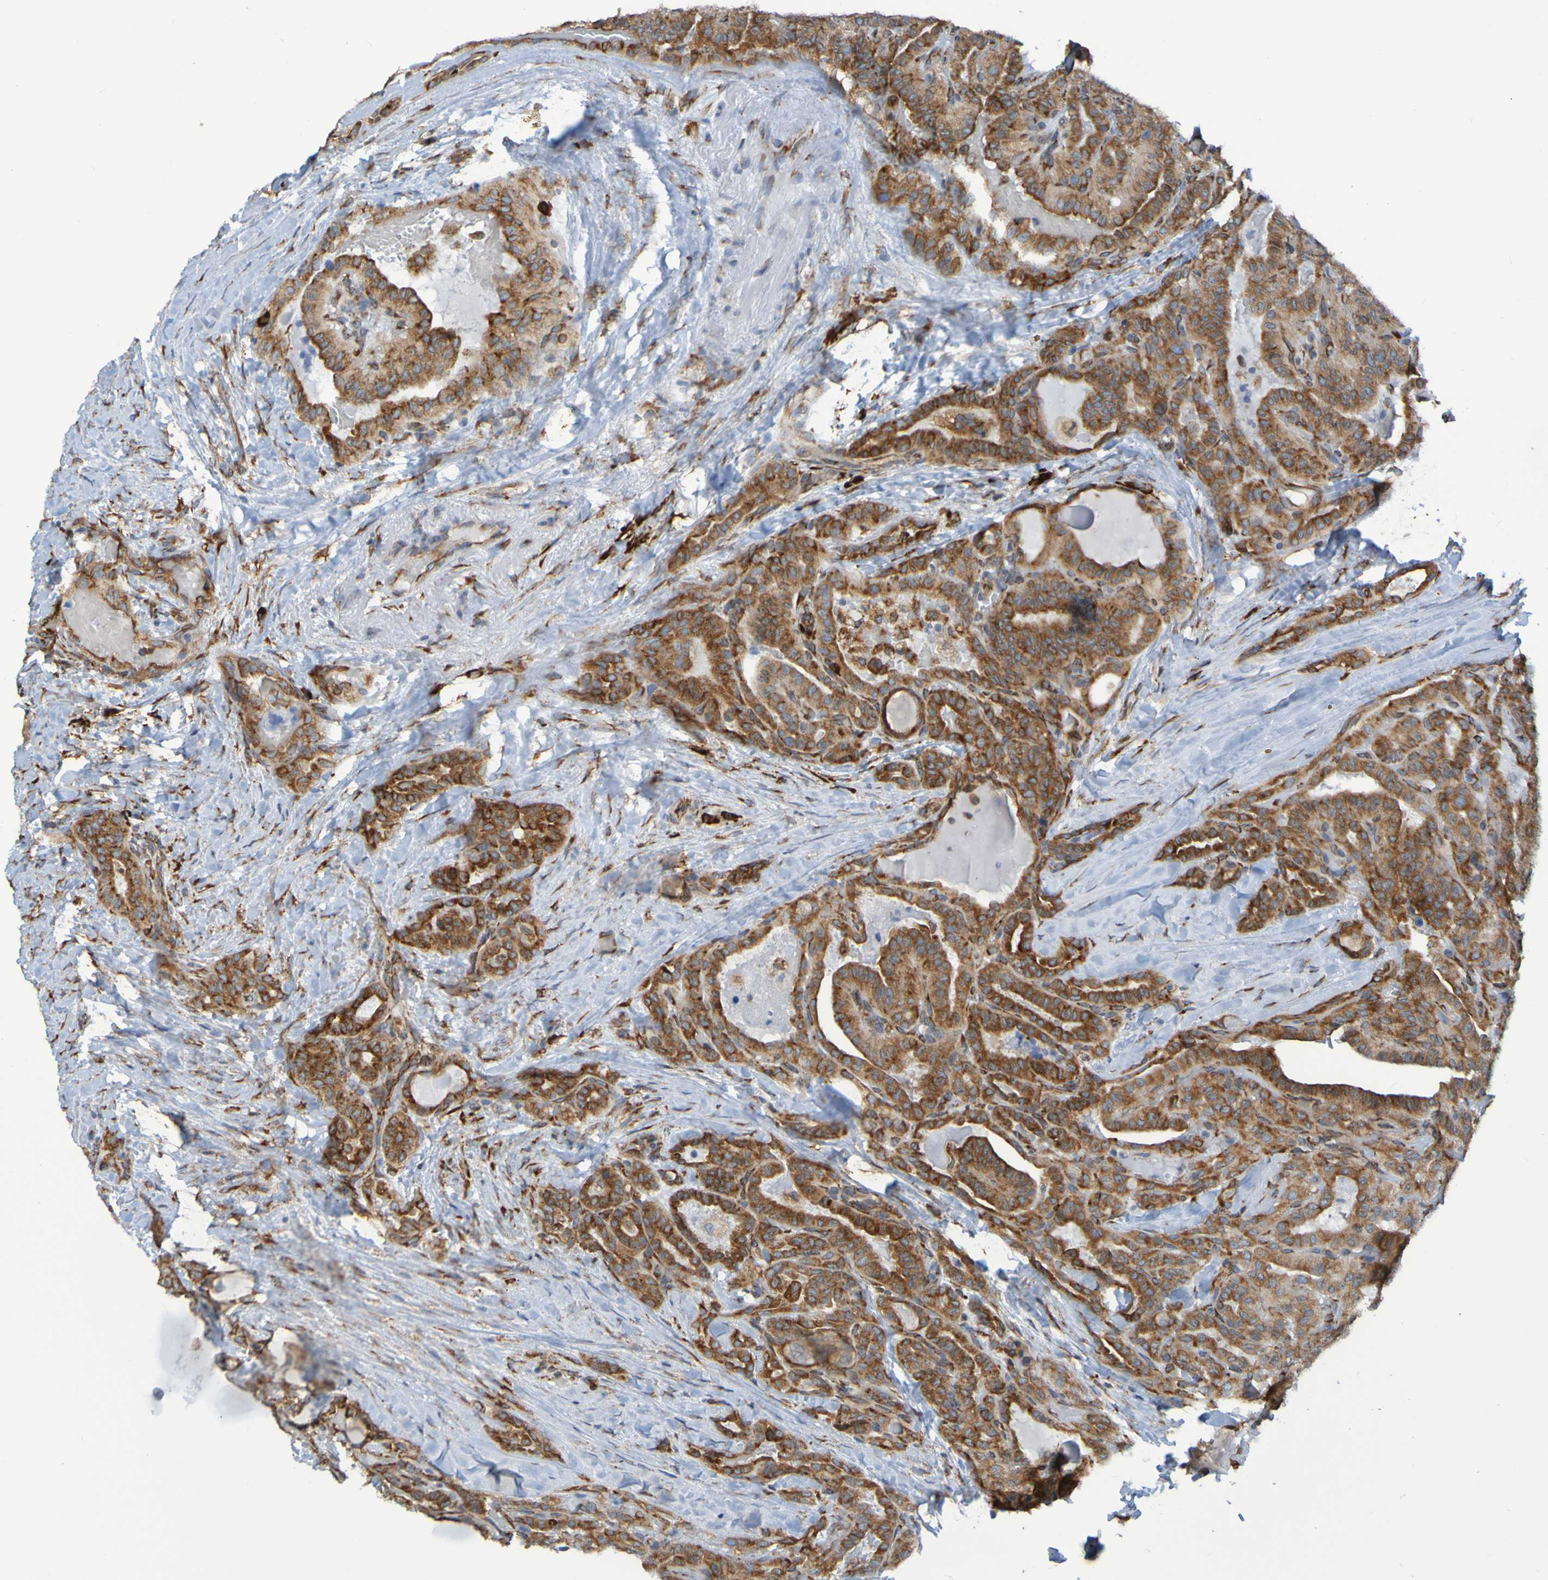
{"staining": {"intensity": "moderate", "quantity": ">75%", "location": "cytoplasmic/membranous"}, "tissue": "thyroid cancer", "cell_type": "Tumor cells", "image_type": "cancer", "snomed": [{"axis": "morphology", "description": "Papillary adenocarcinoma, NOS"}, {"axis": "topography", "description": "Thyroid gland"}], "caption": "Immunohistochemistry of thyroid papillary adenocarcinoma reveals medium levels of moderate cytoplasmic/membranous staining in about >75% of tumor cells. (DAB (3,3'-diaminobenzidine) IHC with brightfield microscopy, high magnification).", "gene": "SSR1", "patient": {"sex": "male", "age": 77}}